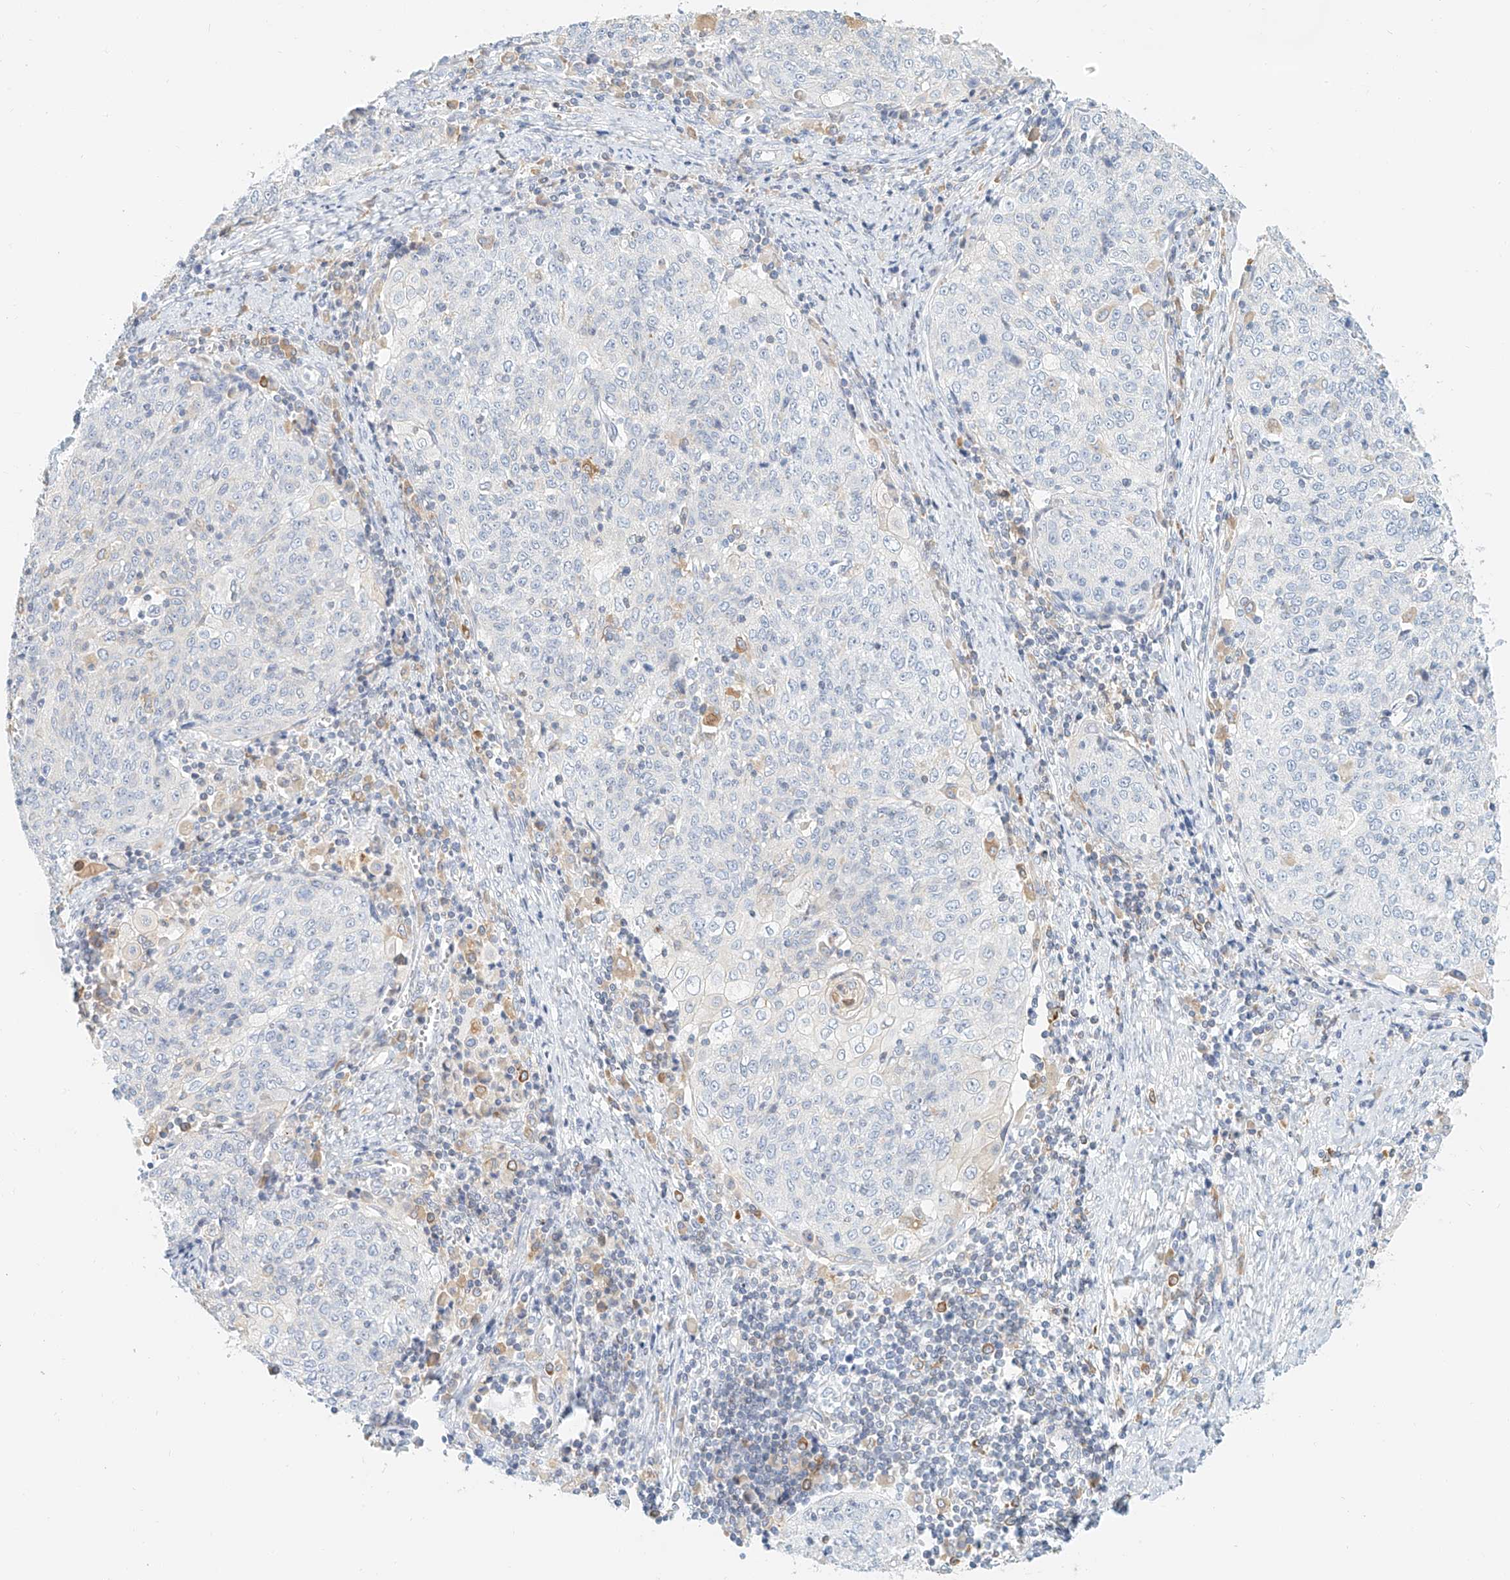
{"staining": {"intensity": "negative", "quantity": "none", "location": "none"}, "tissue": "cervical cancer", "cell_type": "Tumor cells", "image_type": "cancer", "snomed": [{"axis": "morphology", "description": "Squamous cell carcinoma, NOS"}, {"axis": "topography", "description": "Cervix"}], "caption": "Human cervical squamous cell carcinoma stained for a protein using immunohistochemistry exhibits no positivity in tumor cells.", "gene": "DHRS7", "patient": {"sex": "female", "age": 48}}